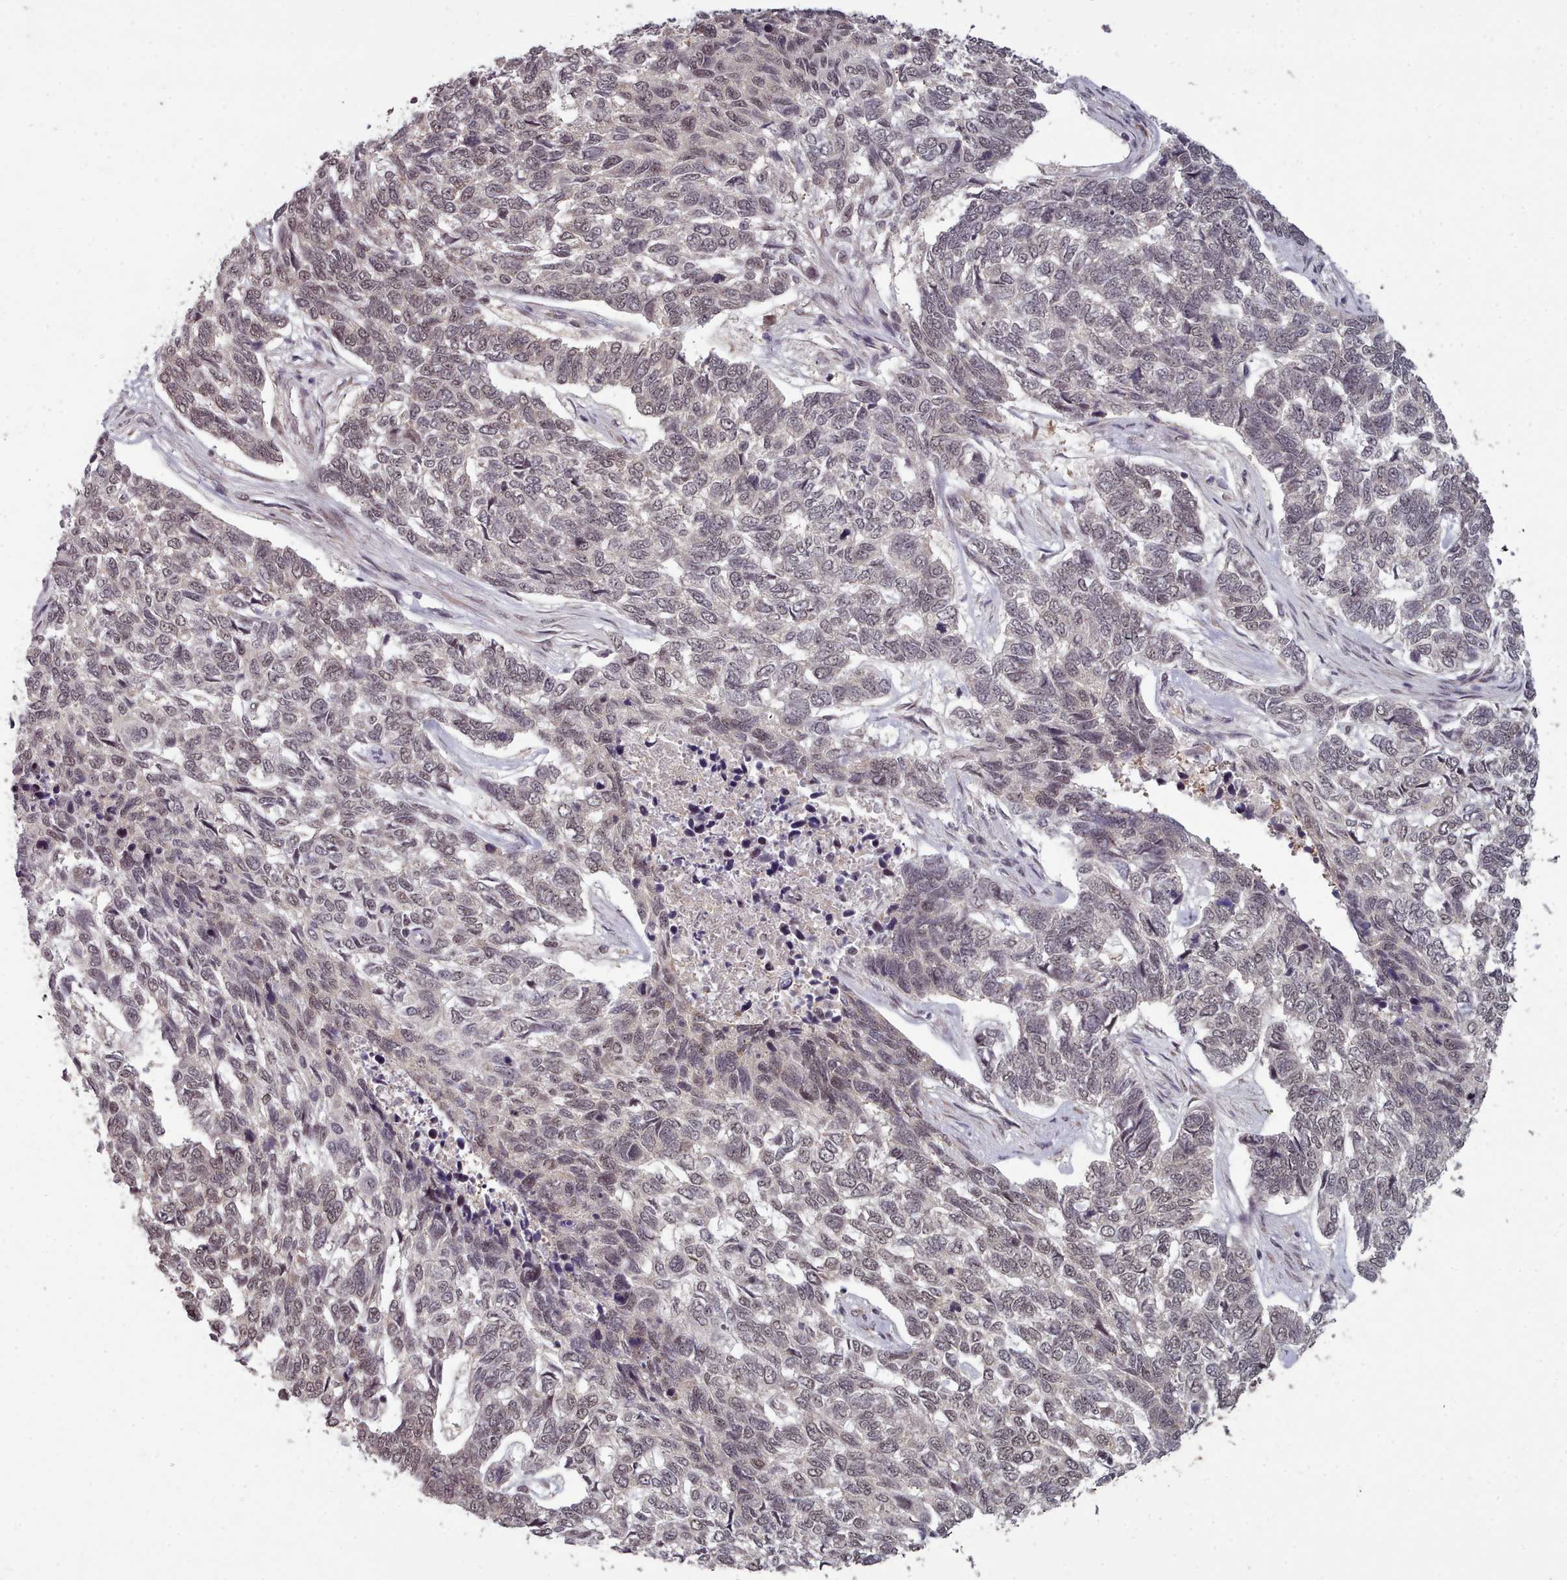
{"staining": {"intensity": "negative", "quantity": "none", "location": "none"}, "tissue": "skin cancer", "cell_type": "Tumor cells", "image_type": "cancer", "snomed": [{"axis": "morphology", "description": "Basal cell carcinoma"}, {"axis": "topography", "description": "Skin"}], "caption": "Skin basal cell carcinoma was stained to show a protein in brown. There is no significant expression in tumor cells. (Immunohistochemistry, brightfield microscopy, high magnification).", "gene": "DHX8", "patient": {"sex": "female", "age": 65}}